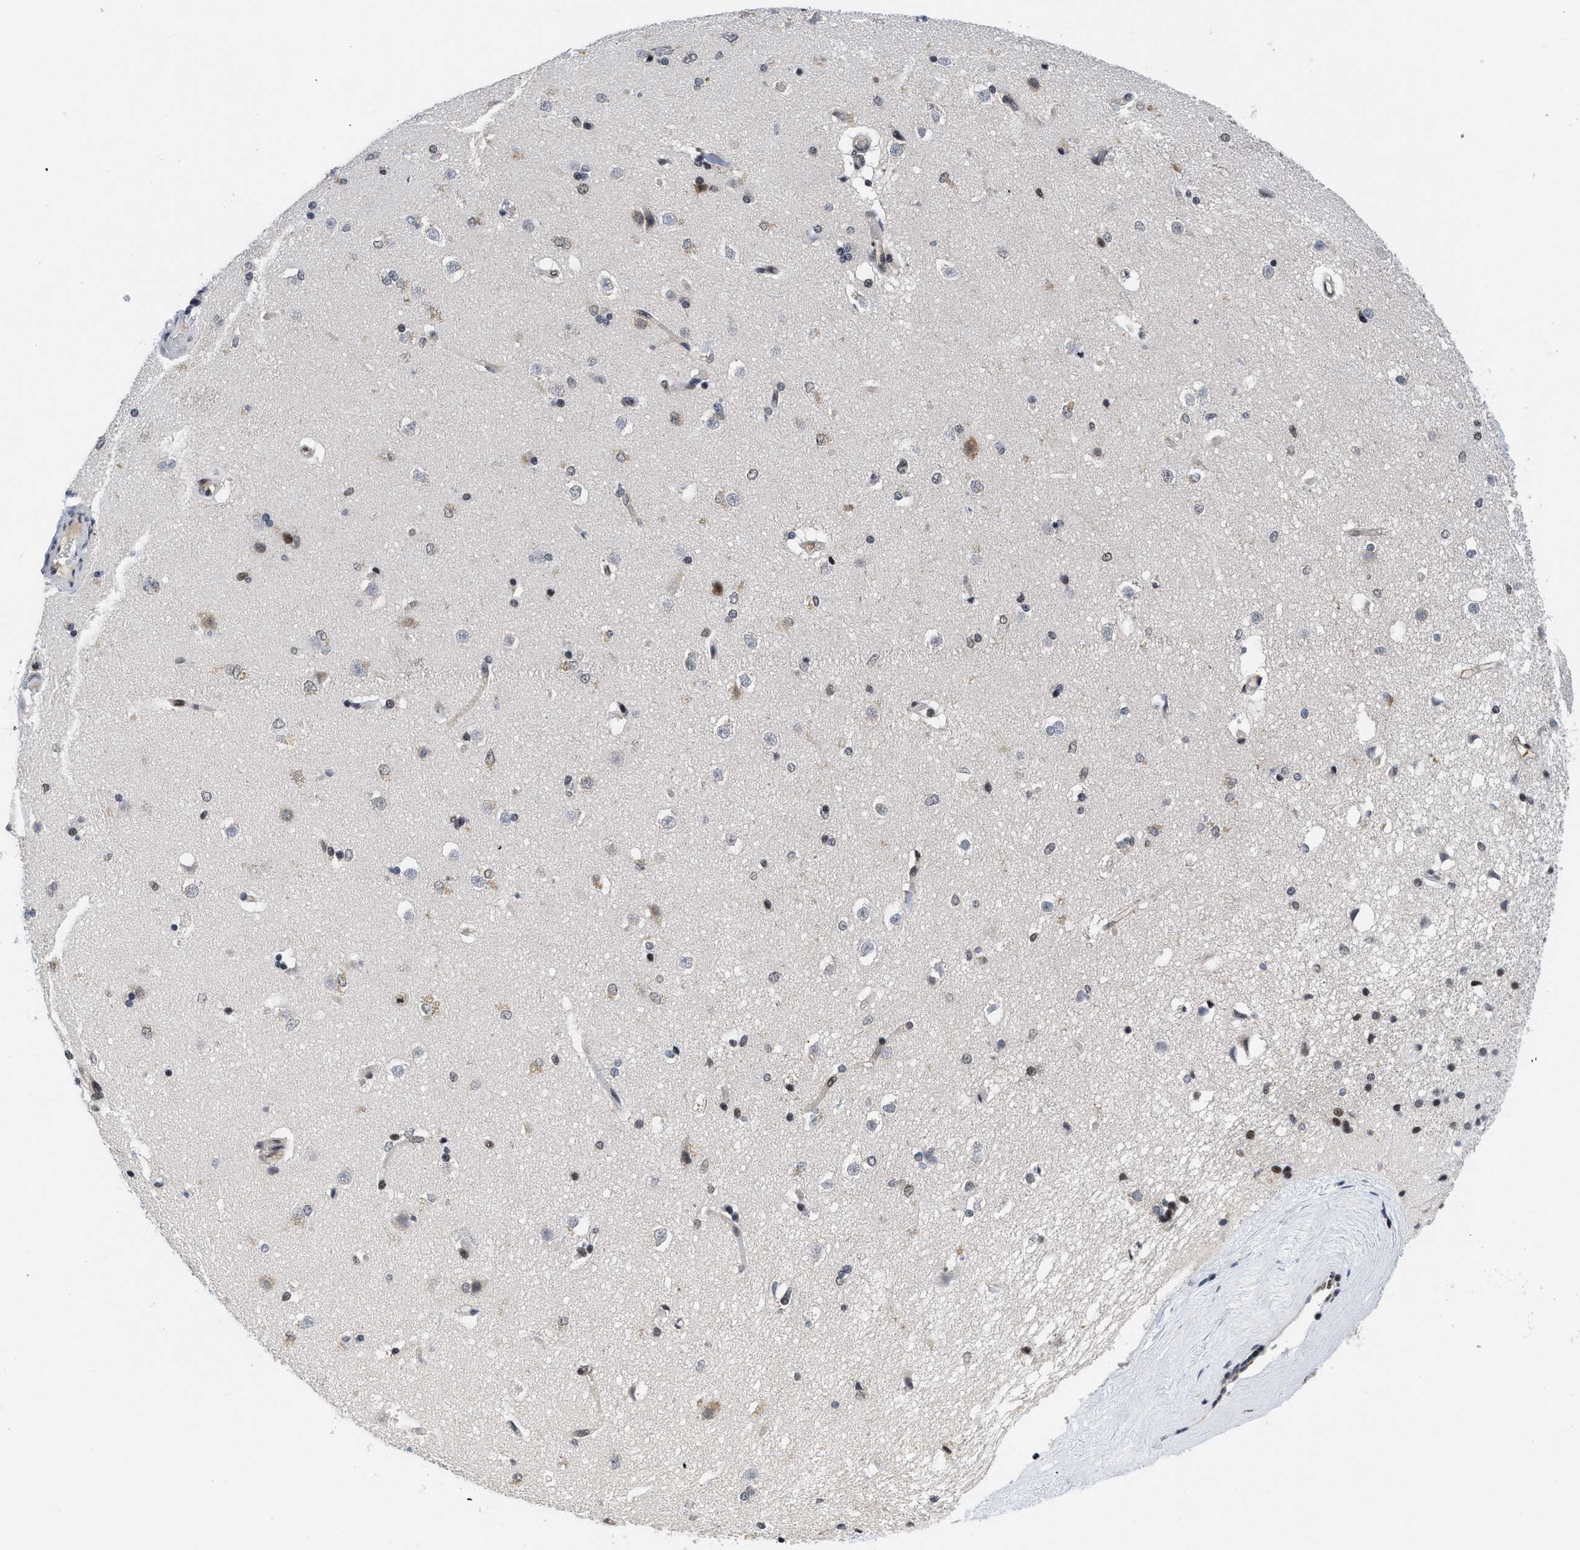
{"staining": {"intensity": "moderate", "quantity": "<25%", "location": "nuclear"}, "tissue": "caudate", "cell_type": "Glial cells", "image_type": "normal", "snomed": [{"axis": "morphology", "description": "Normal tissue, NOS"}, {"axis": "topography", "description": "Lateral ventricle wall"}], "caption": "High-power microscopy captured an immunohistochemistry micrograph of benign caudate, revealing moderate nuclear staining in about <25% of glial cells.", "gene": "HIF1A", "patient": {"sex": "female", "age": 19}}